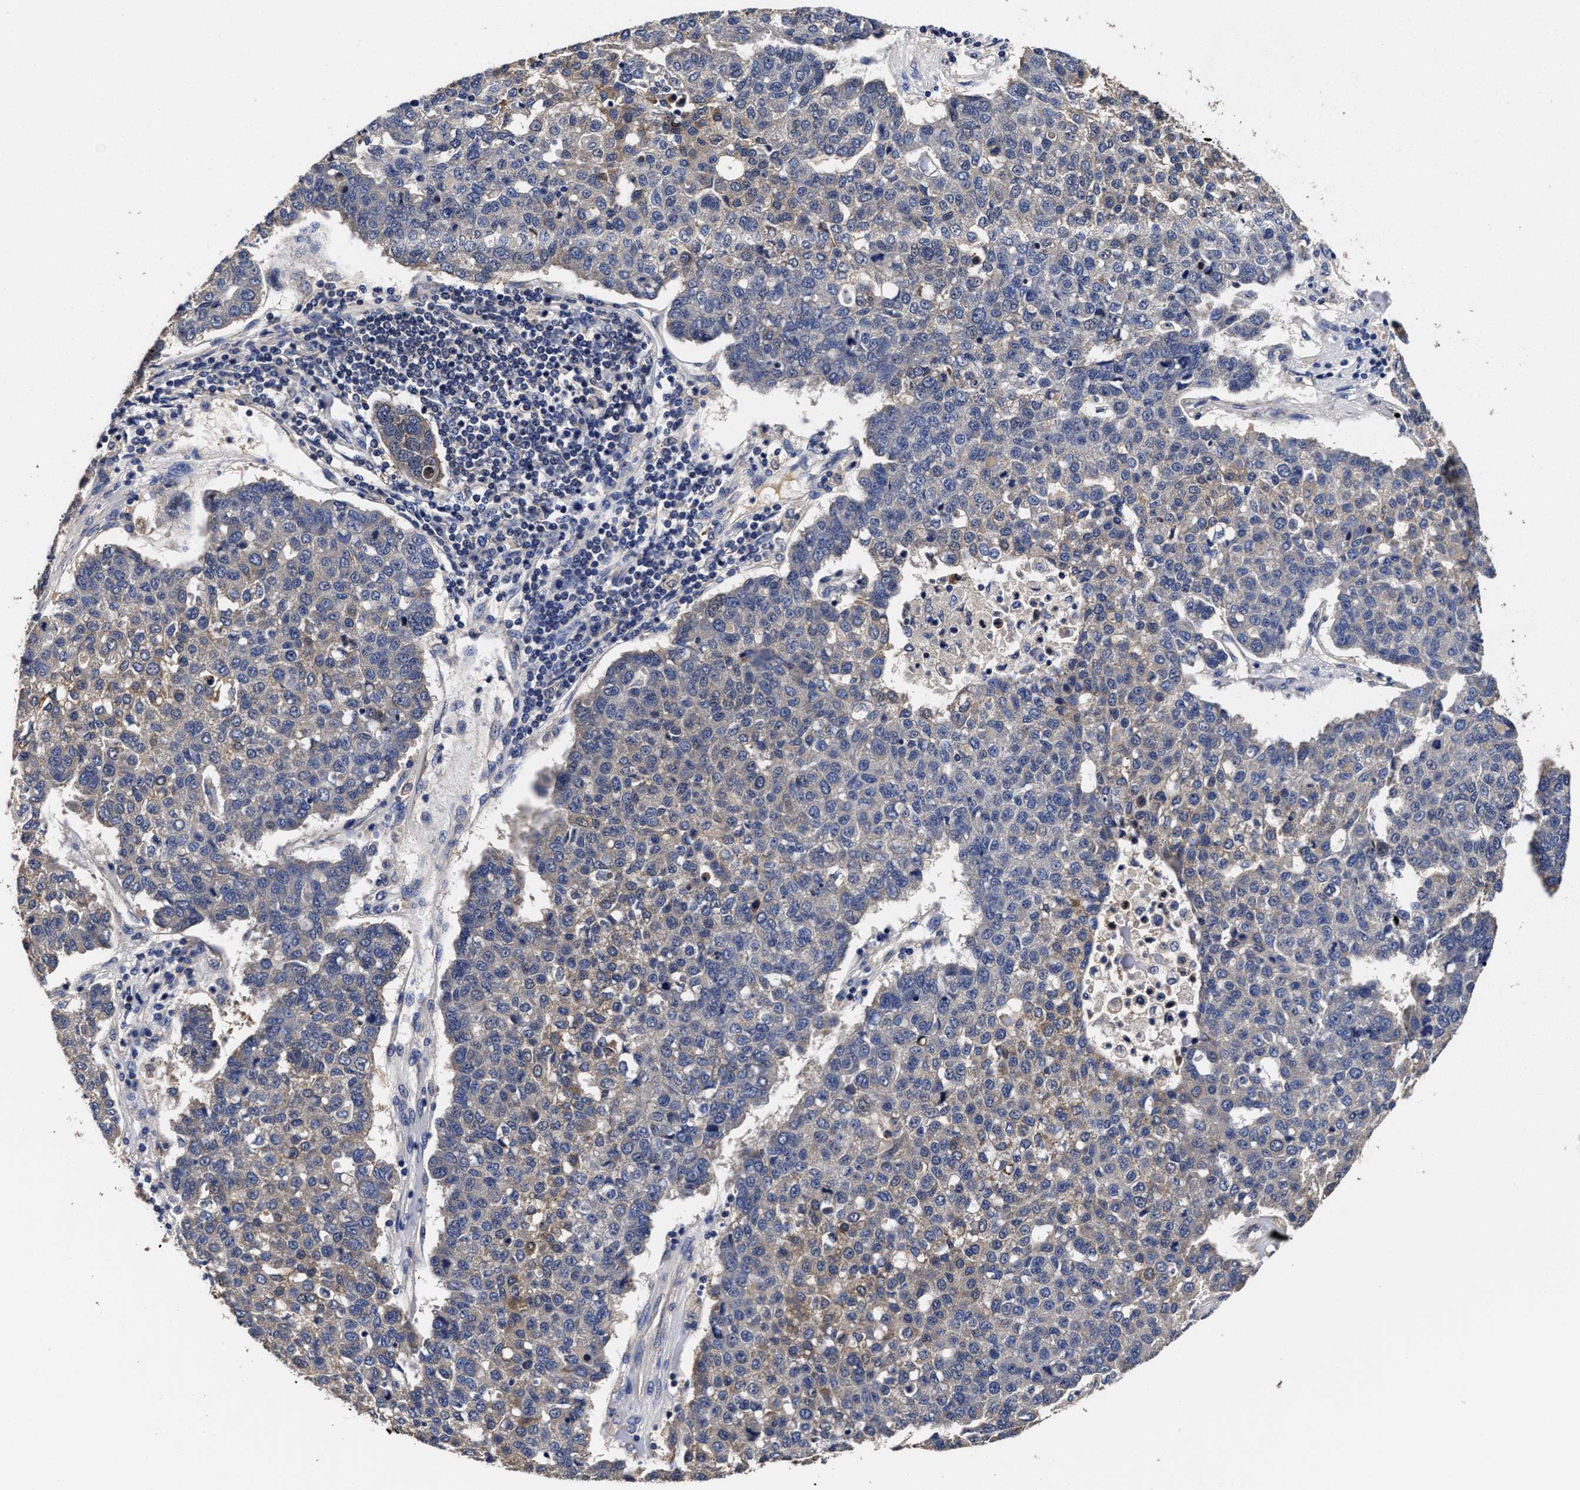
{"staining": {"intensity": "weak", "quantity": "25%-75%", "location": "cytoplasmic/membranous"}, "tissue": "pancreatic cancer", "cell_type": "Tumor cells", "image_type": "cancer", "snomed": [{"axis": "morphology", "description": "Adenocarcinoma, NOS"}, {"axis": "topography", "description": "Pancreas"}], "caption": "Protein staining of pancreatic cancer tissue shows weak cytoplasmic/membranous expression in approximately 25%-75% of tumor cells.", "gene": "SOCS5", "patient": {"sex": "female", "age": 61}}